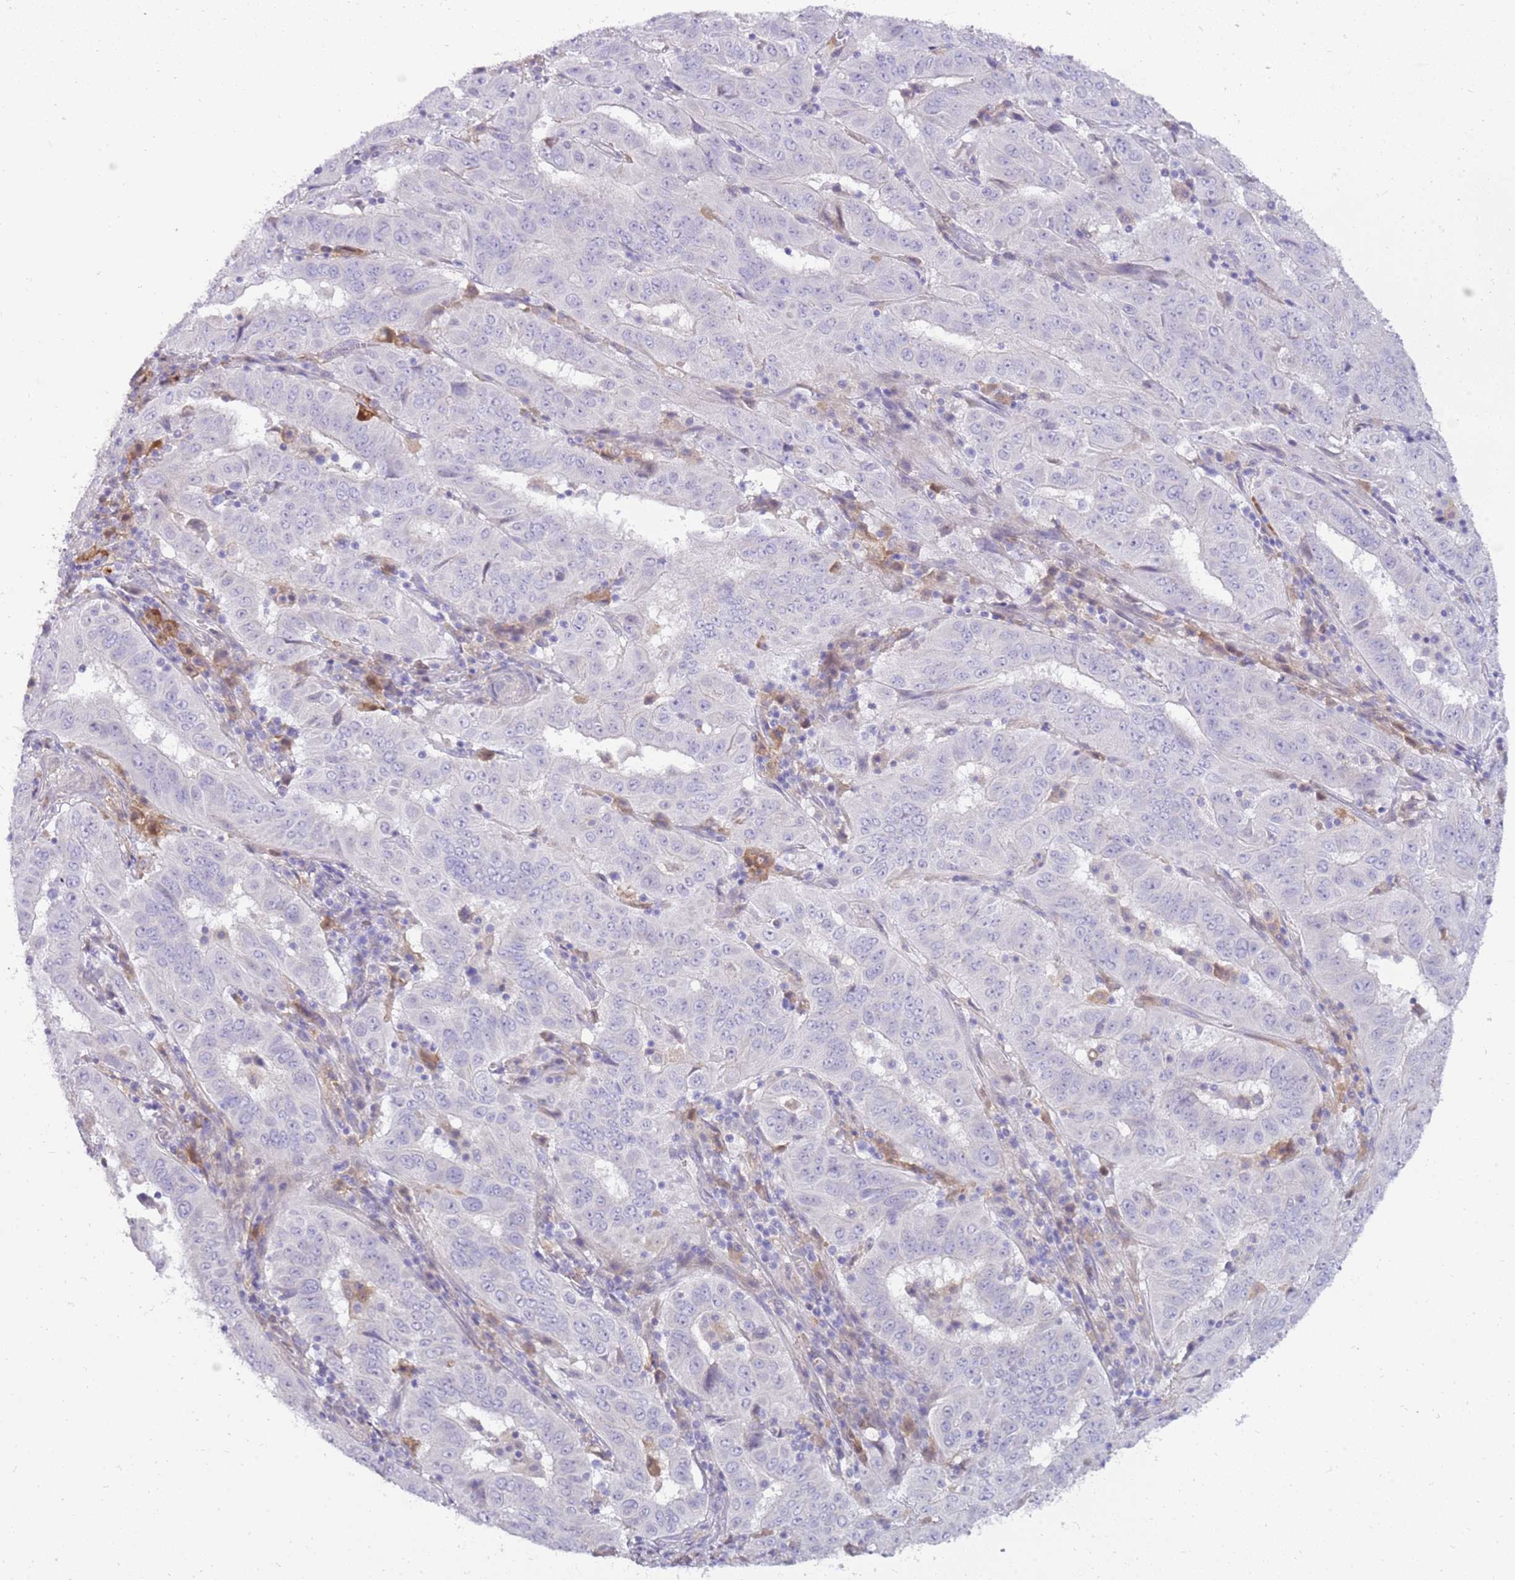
{"staining": {"intensity": "negative", "quantity": "none", "location": "none"}, "tissue": "pancreatic cancer", "cell_type": "Tumor cells", "image_type": "cancer", "snomed": [{"axis": "morphology", "description": "Adenocarcinoma, NOS"}, {"axis": "topography", "description": "Pancreas"}], "caption": "DAB immunohistochemical staining of human adenocarcinoma (pancreatic) exhibits no significant positivity in tumor cells.", "gene": "DIPK1C", "patient": {"sex": "male", "age": 63}}